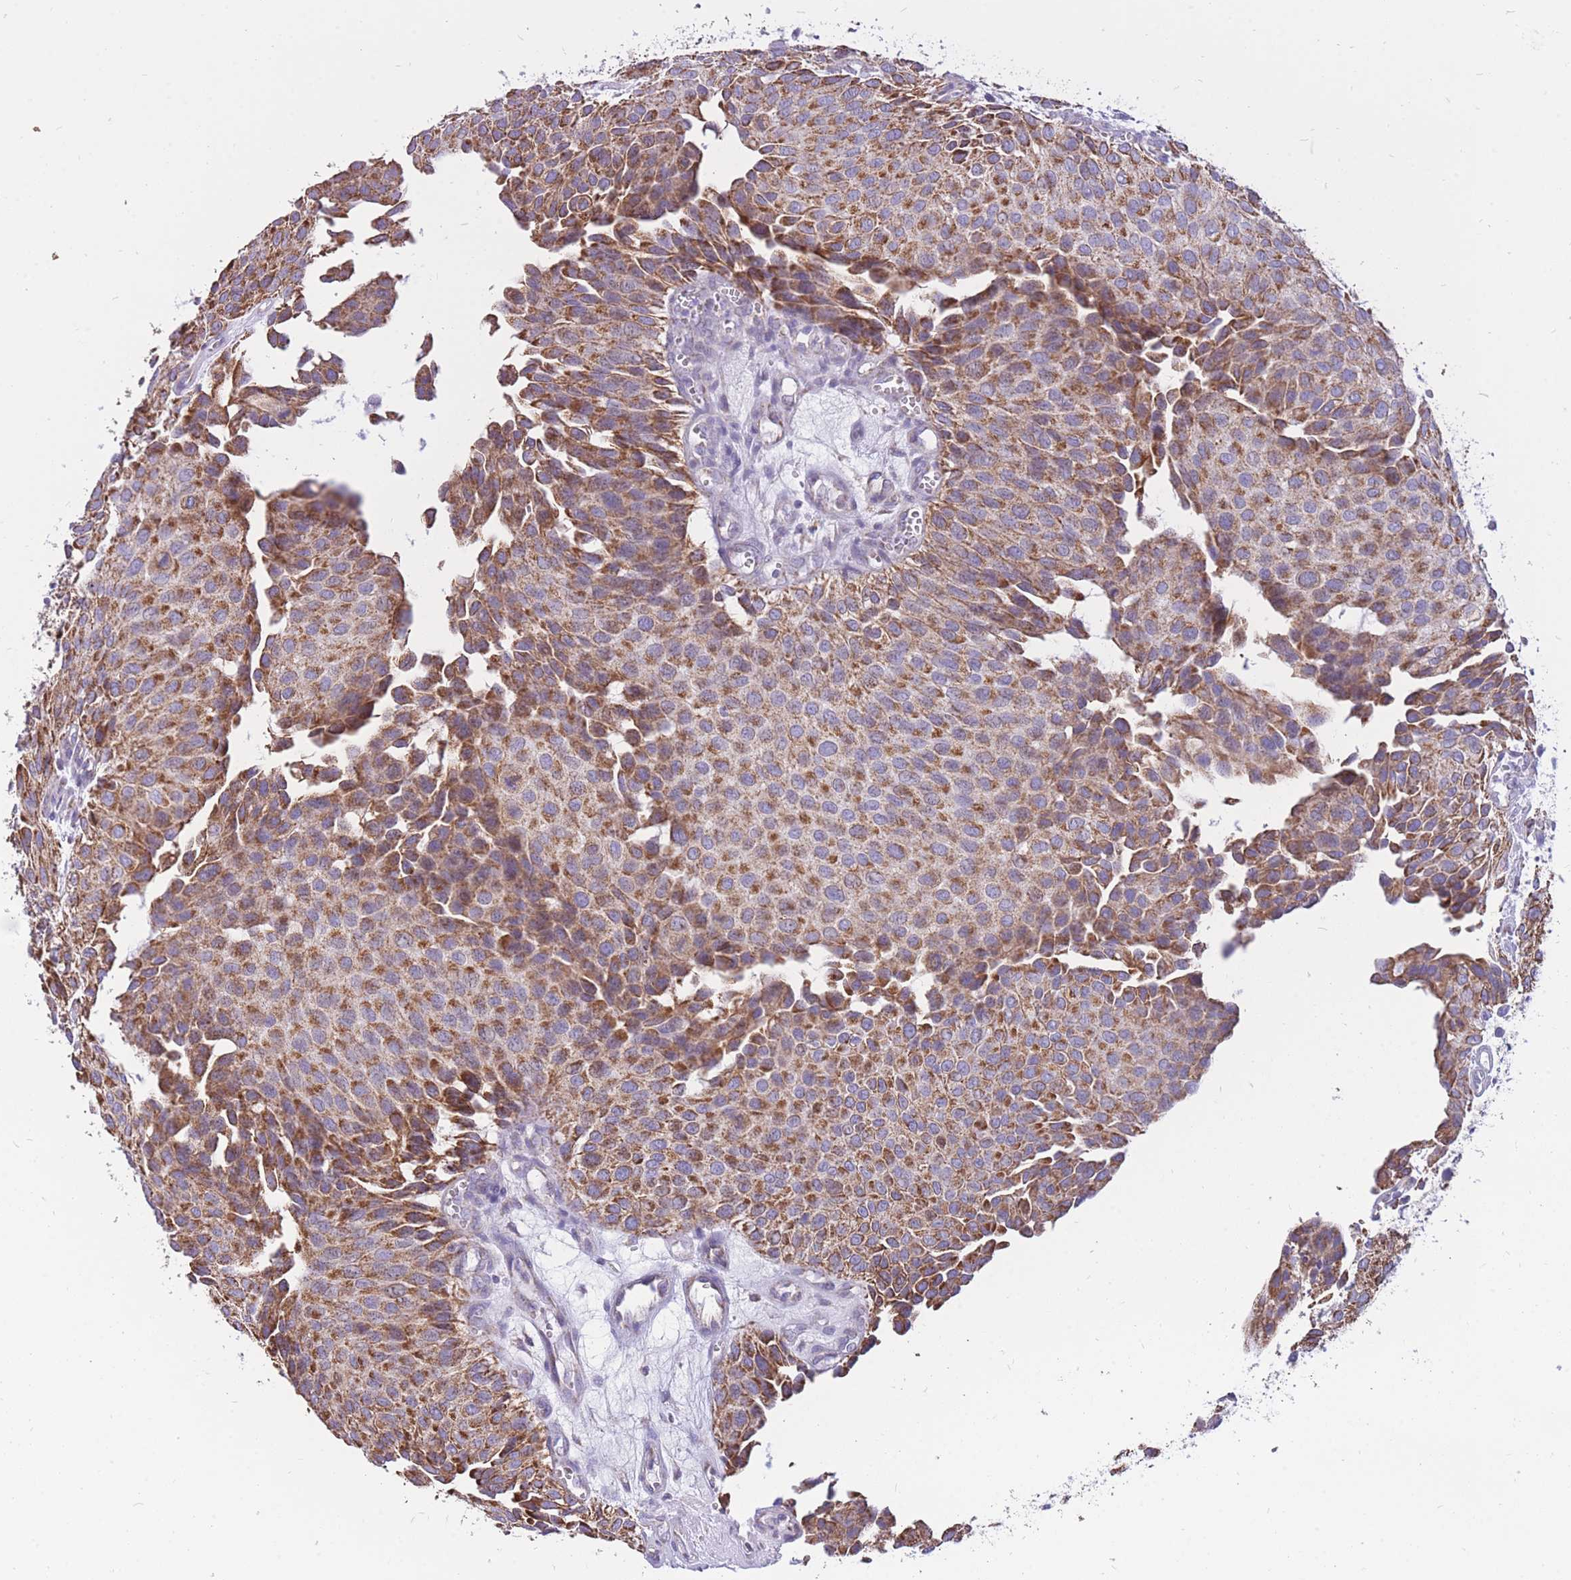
{"staining": {"intensity": "moderate", "quantity": ">75%", "location": "cytoplasmic/membranous"}, "tissue": "urothelial cancer", "cell_type": "Tumor cells", "image_type": "cancer", "snomed": [{"axis": "morphology", "description": "Urothelial carcinoma, Low grade"}, {"axis": "topography", "description": "Urinary bladder"}], "caption": "Urothelial cancer stained for a protein (brown) displays moderate cytoplasmic/membranous positive staining in about >75% of tumor cells.", "gene": "PCSK1", "patient": {"sex": "male", "age": 88}}